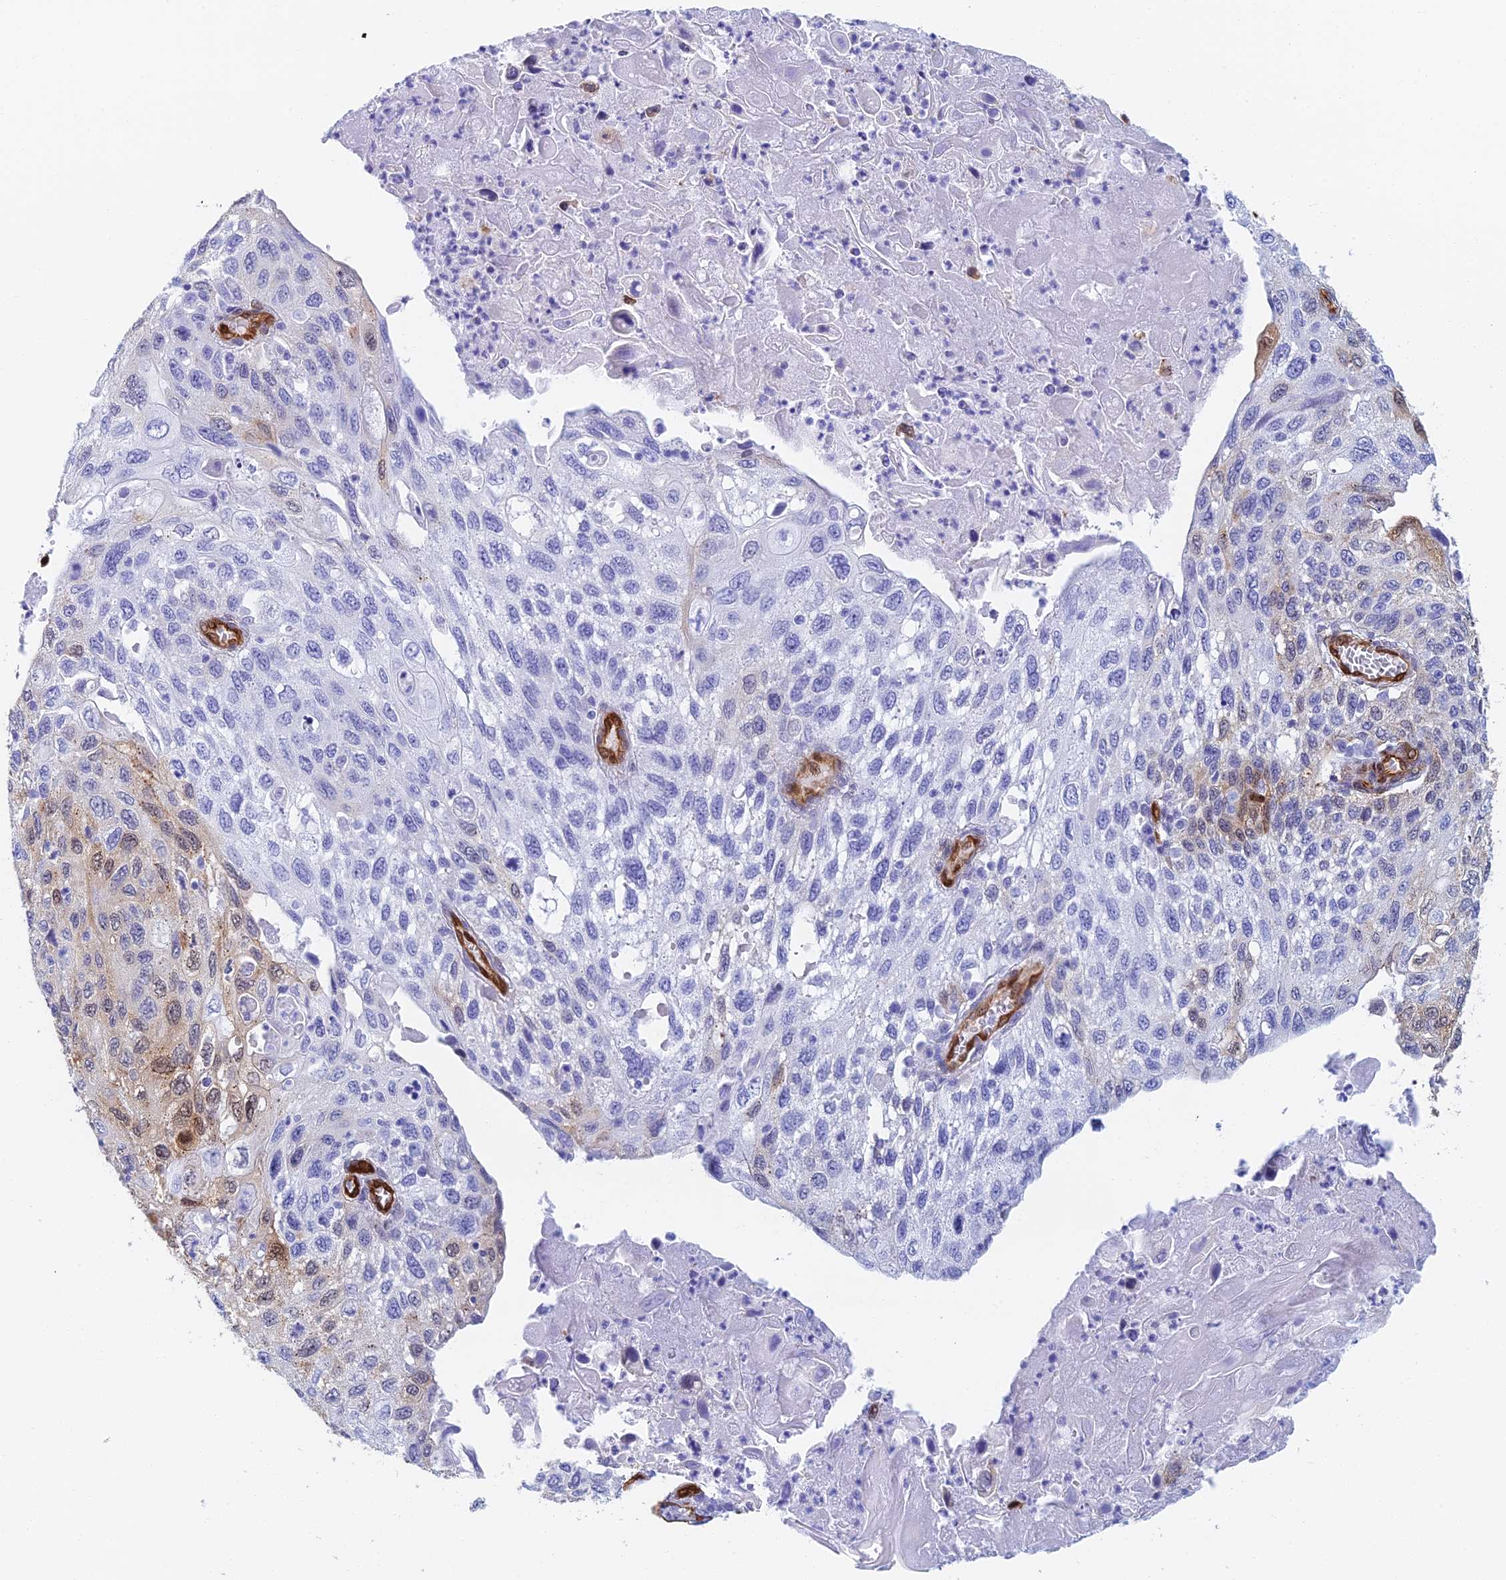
{"staining": {"intensity": "moderate", "quantity": "<25%", "location": "cytoplasmic/membranous,nuclear"}, "tissue": "cervical cancer", "cell_type": "Tumor cells", "image_type": "cancer", "snomed": [{"axis": "morphology", "description": "Squamous cell carcinoma, NOS"}, {"axis": "topography", "description": "Cervix"}], "caption": "Squamous cell carcinoma (cervical) tissue reveals moderate cytoplasmic/membranous and nuclear positivity in approximately <25% of tumor cells", "gene": "CRIP2", "patient": {"sex": "female", "age": 70}}